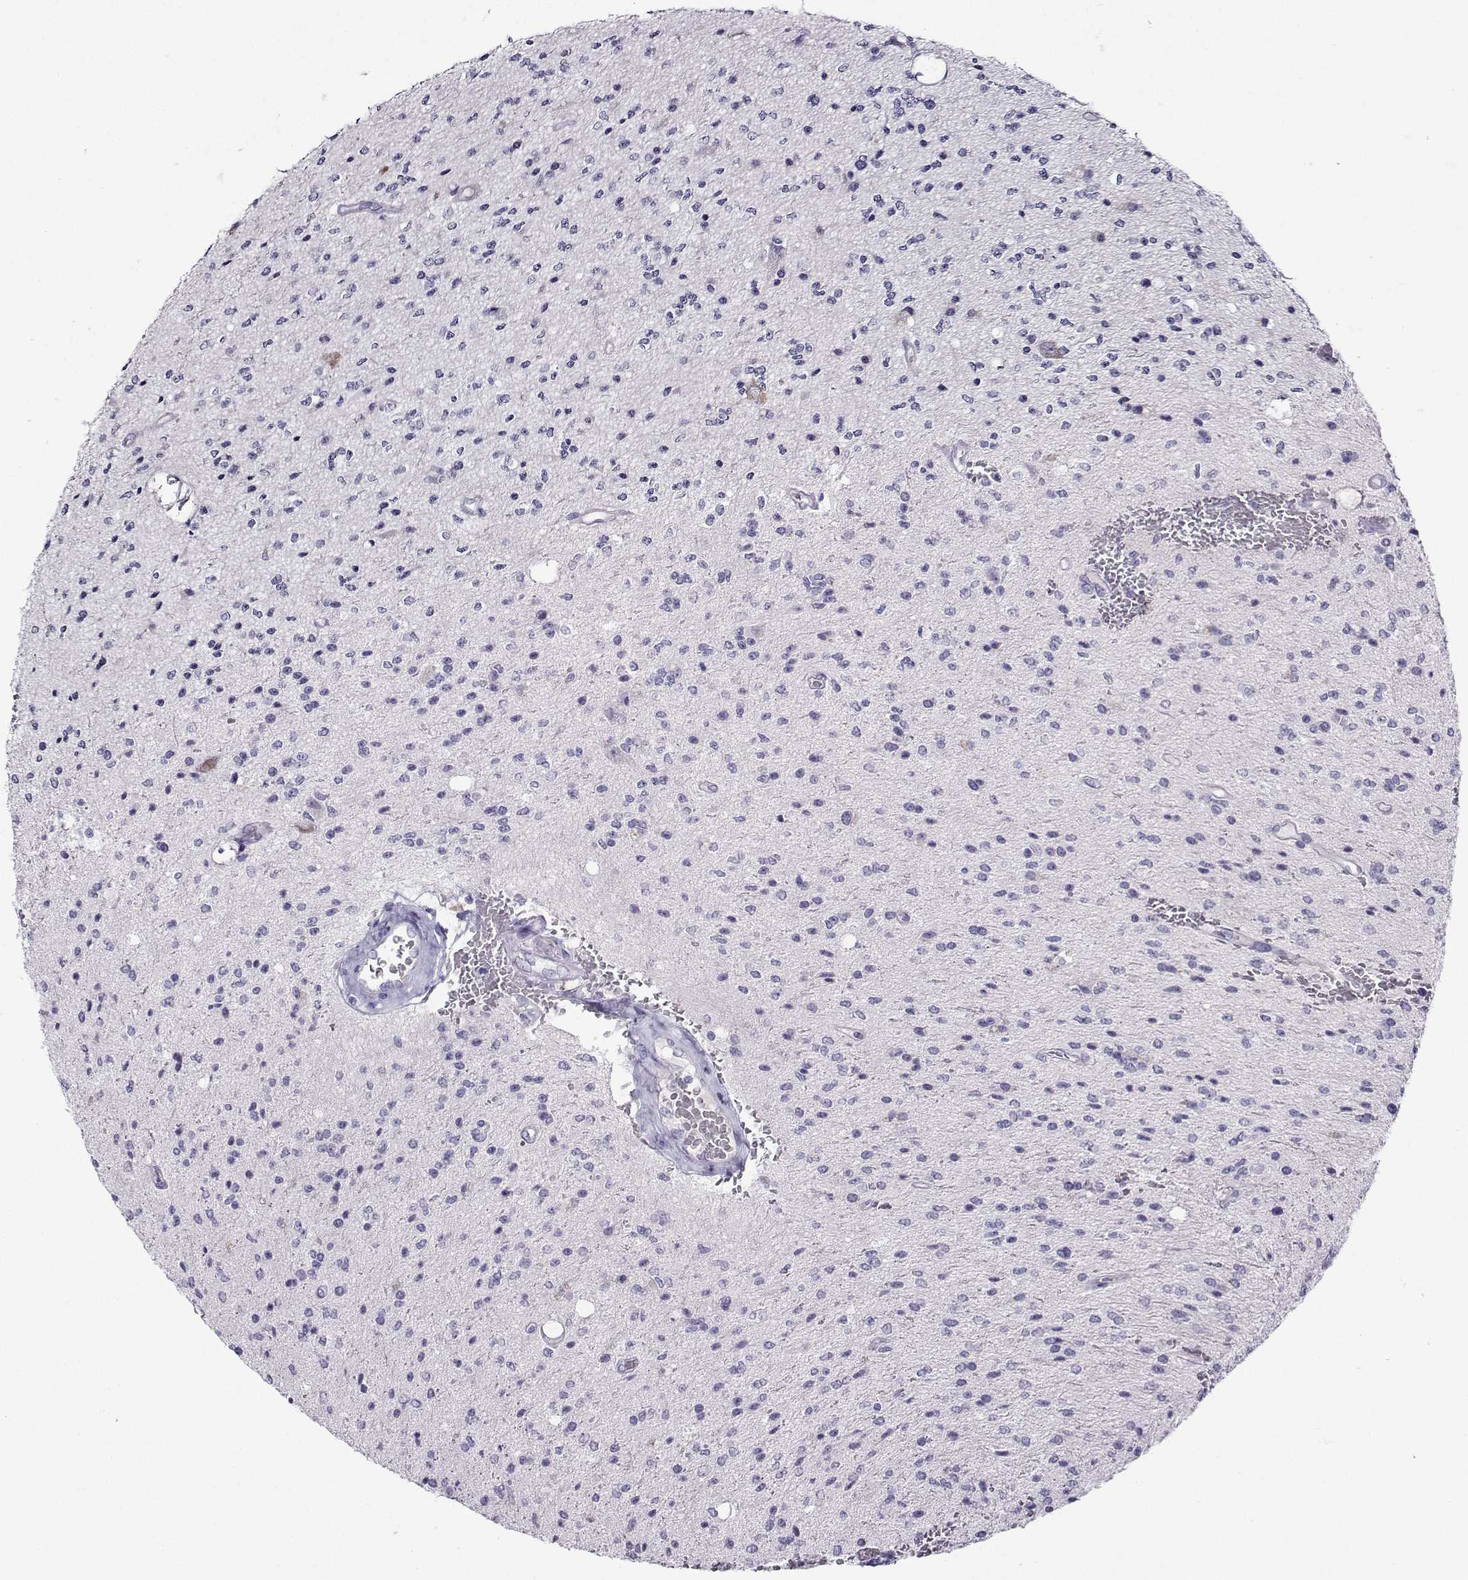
{"staining": {"intensity": "negative", "quantity": "none", "location": "none"}, "tissue": "glioma", "cell_type": "Tumor cells", "image_type": "cancer", "snomed": [{"axis": "morphology", "description": "Glioma, malignant, Low grade"}, {"axis": "topography", "description": "Brain"}], "caption": "This histopathology image is of glioma stained with IHC to label a protein in brown with the nuclei are counter-stained blue. There is no staining in tumor cells.", "gene": "FBXO24", "patient": {"sex": "male", "age": 67}}